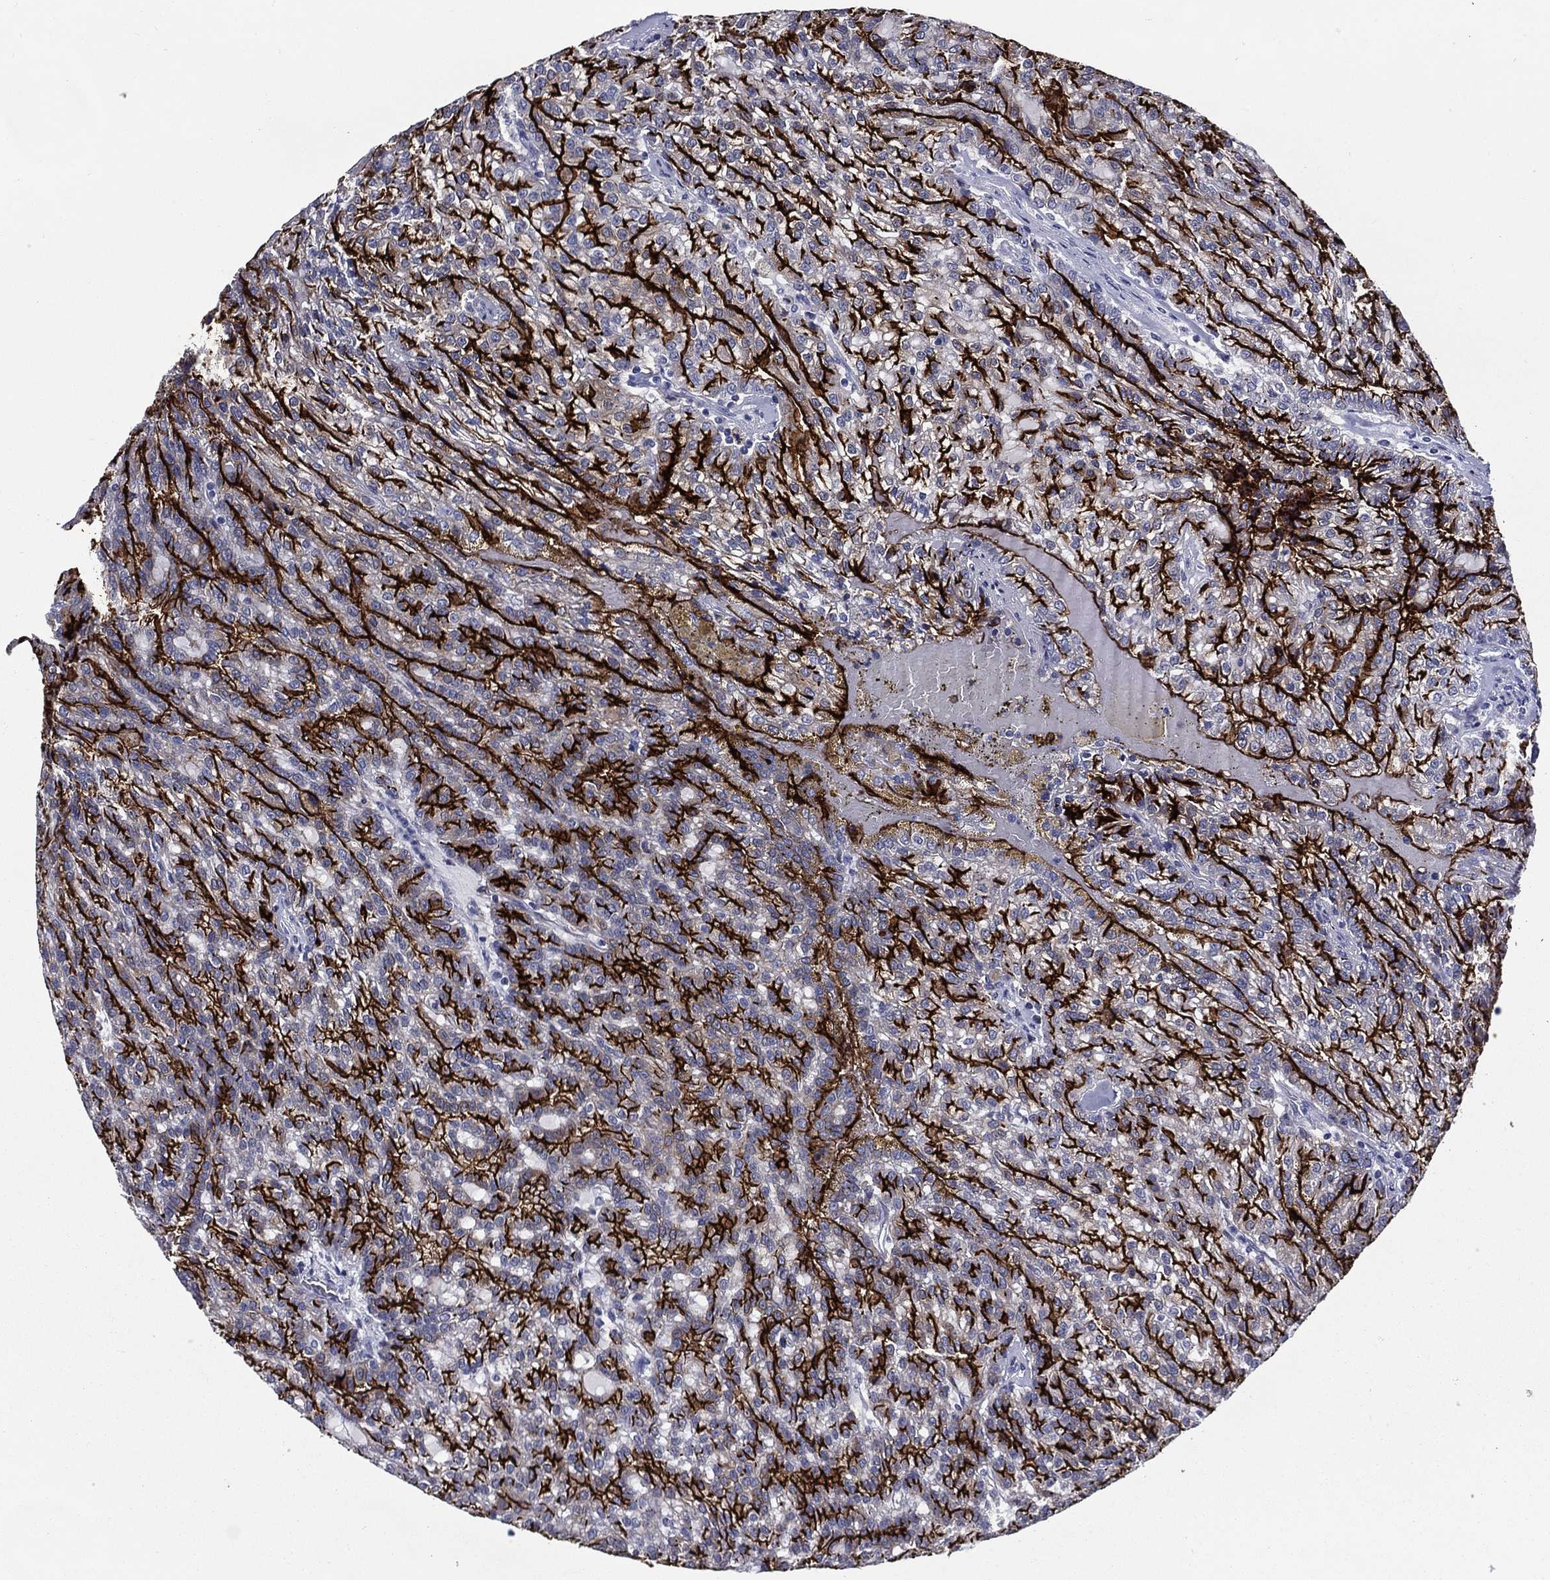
{"staining": {"intensity": "strong", "quantity": "25%-75%", "location": "cytoplasmic/membranous"}, "tissue": "renal cancer", "cell_type": "Tumor cells", "image_type": "cancer", "snomed": [{"axis": "morphology", "description": "Adenocarcinoma, NOS"}, {"axis": "topography", "description": "Kidney"}], "caption": "This image exhibits IHC staining of renal adenocarcinoma, with high strong cytoplasmic/membranous expression in about 25%-75% of tumor cells.", "gene": "ACE2", "patient": {"sex": "male", "age": 63}}